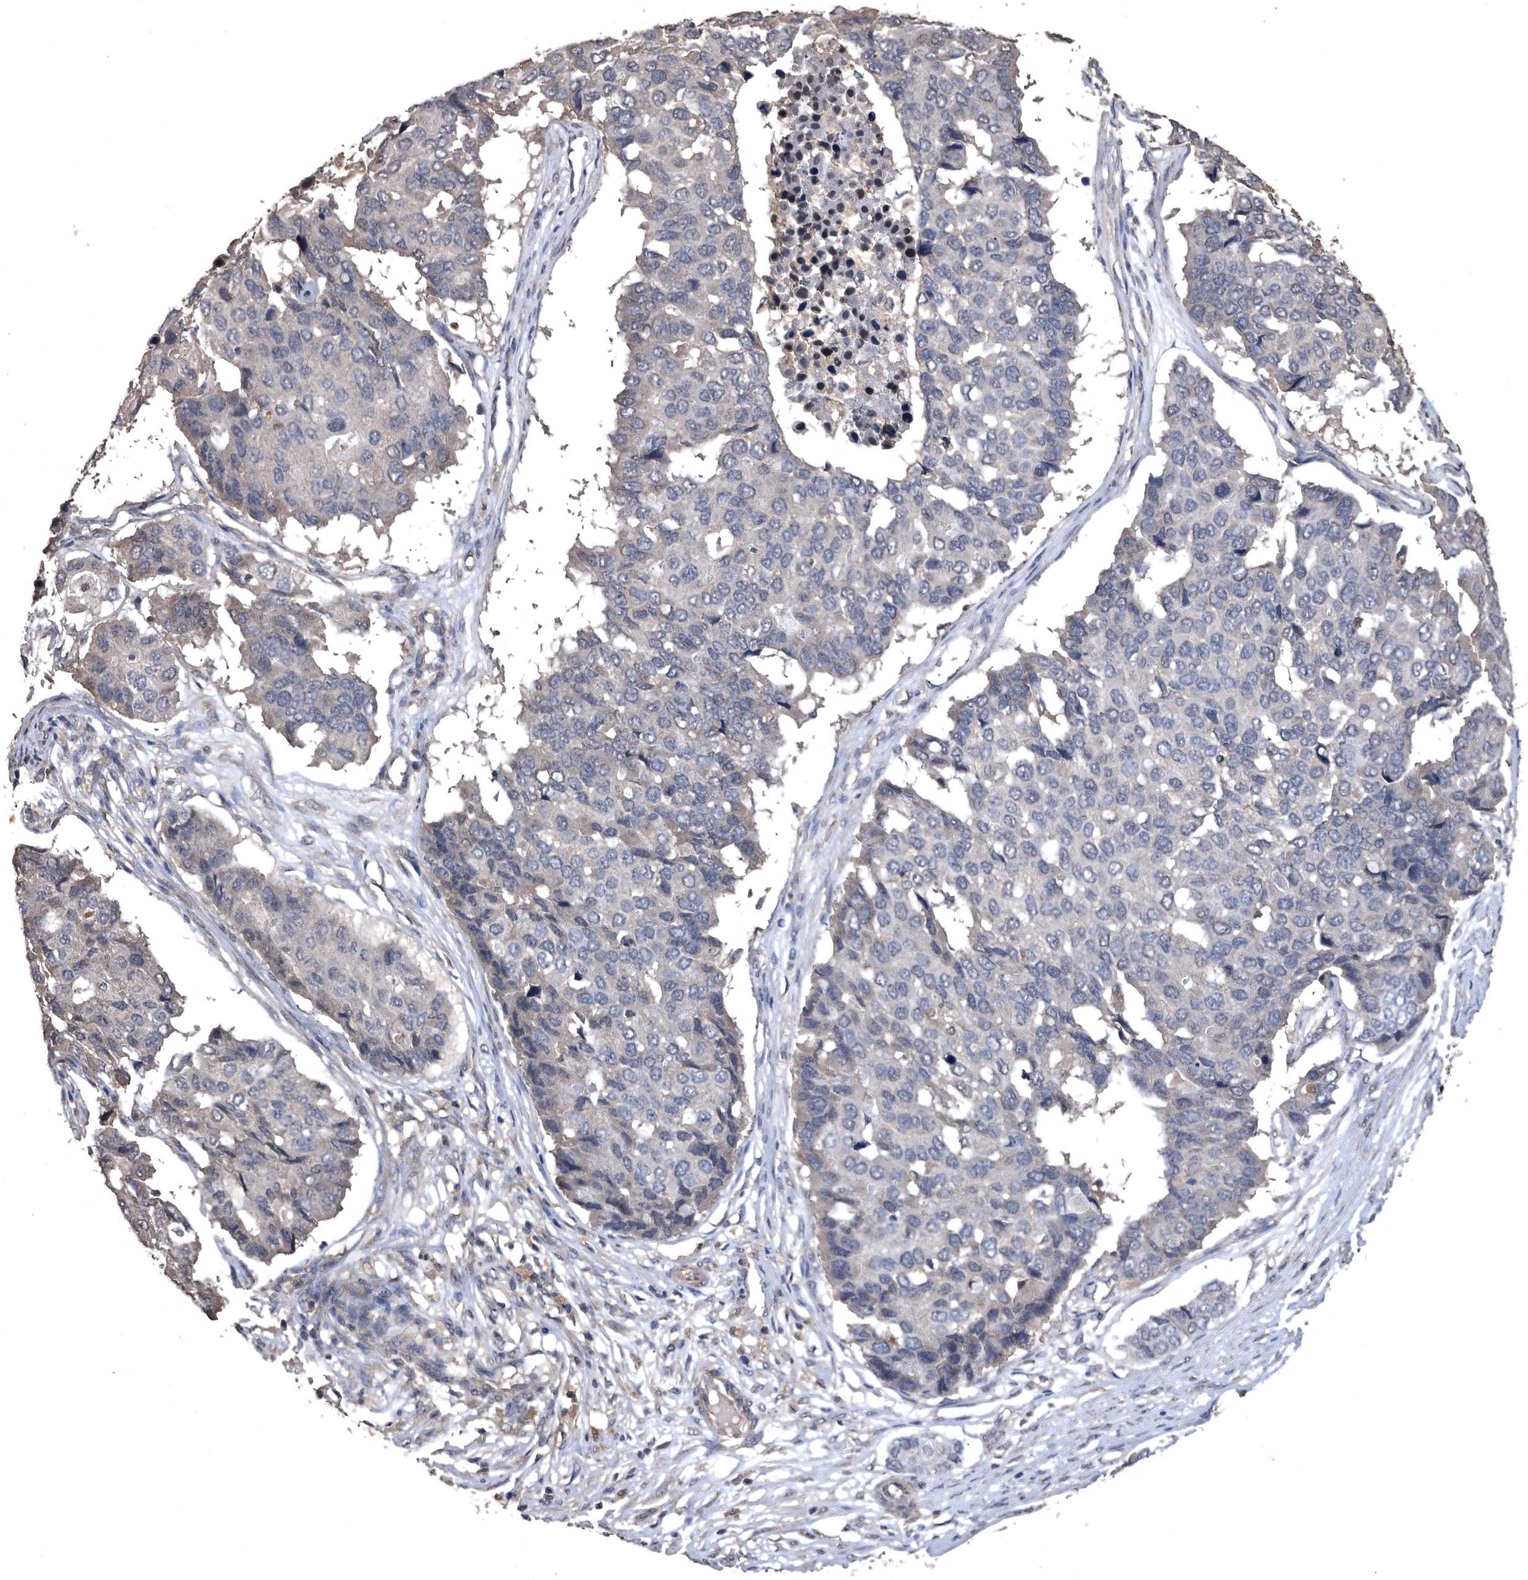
{"staining": {"intensity": "negative", "quantity": "none", "location": "none"}, "tissue": "pancreatic cancer", "cell_type": "Tumor cells", "image_type": "cancer", "snomed": [{"axis": "morphology", "description": "Adenocarcinoma, NOS"}, {"axis": "topography", "description": "Pancreas"}], "caption": "This is a photomicrograph of IHC staining of pancreatic adenocarcinoma, which shows no positivity in tumor cells. (DAB immunohistochemistry (IHC) with hematoxylin counter stain).", "gene": "NRBP1", "patient": {"sex": "male", "age": 50}}